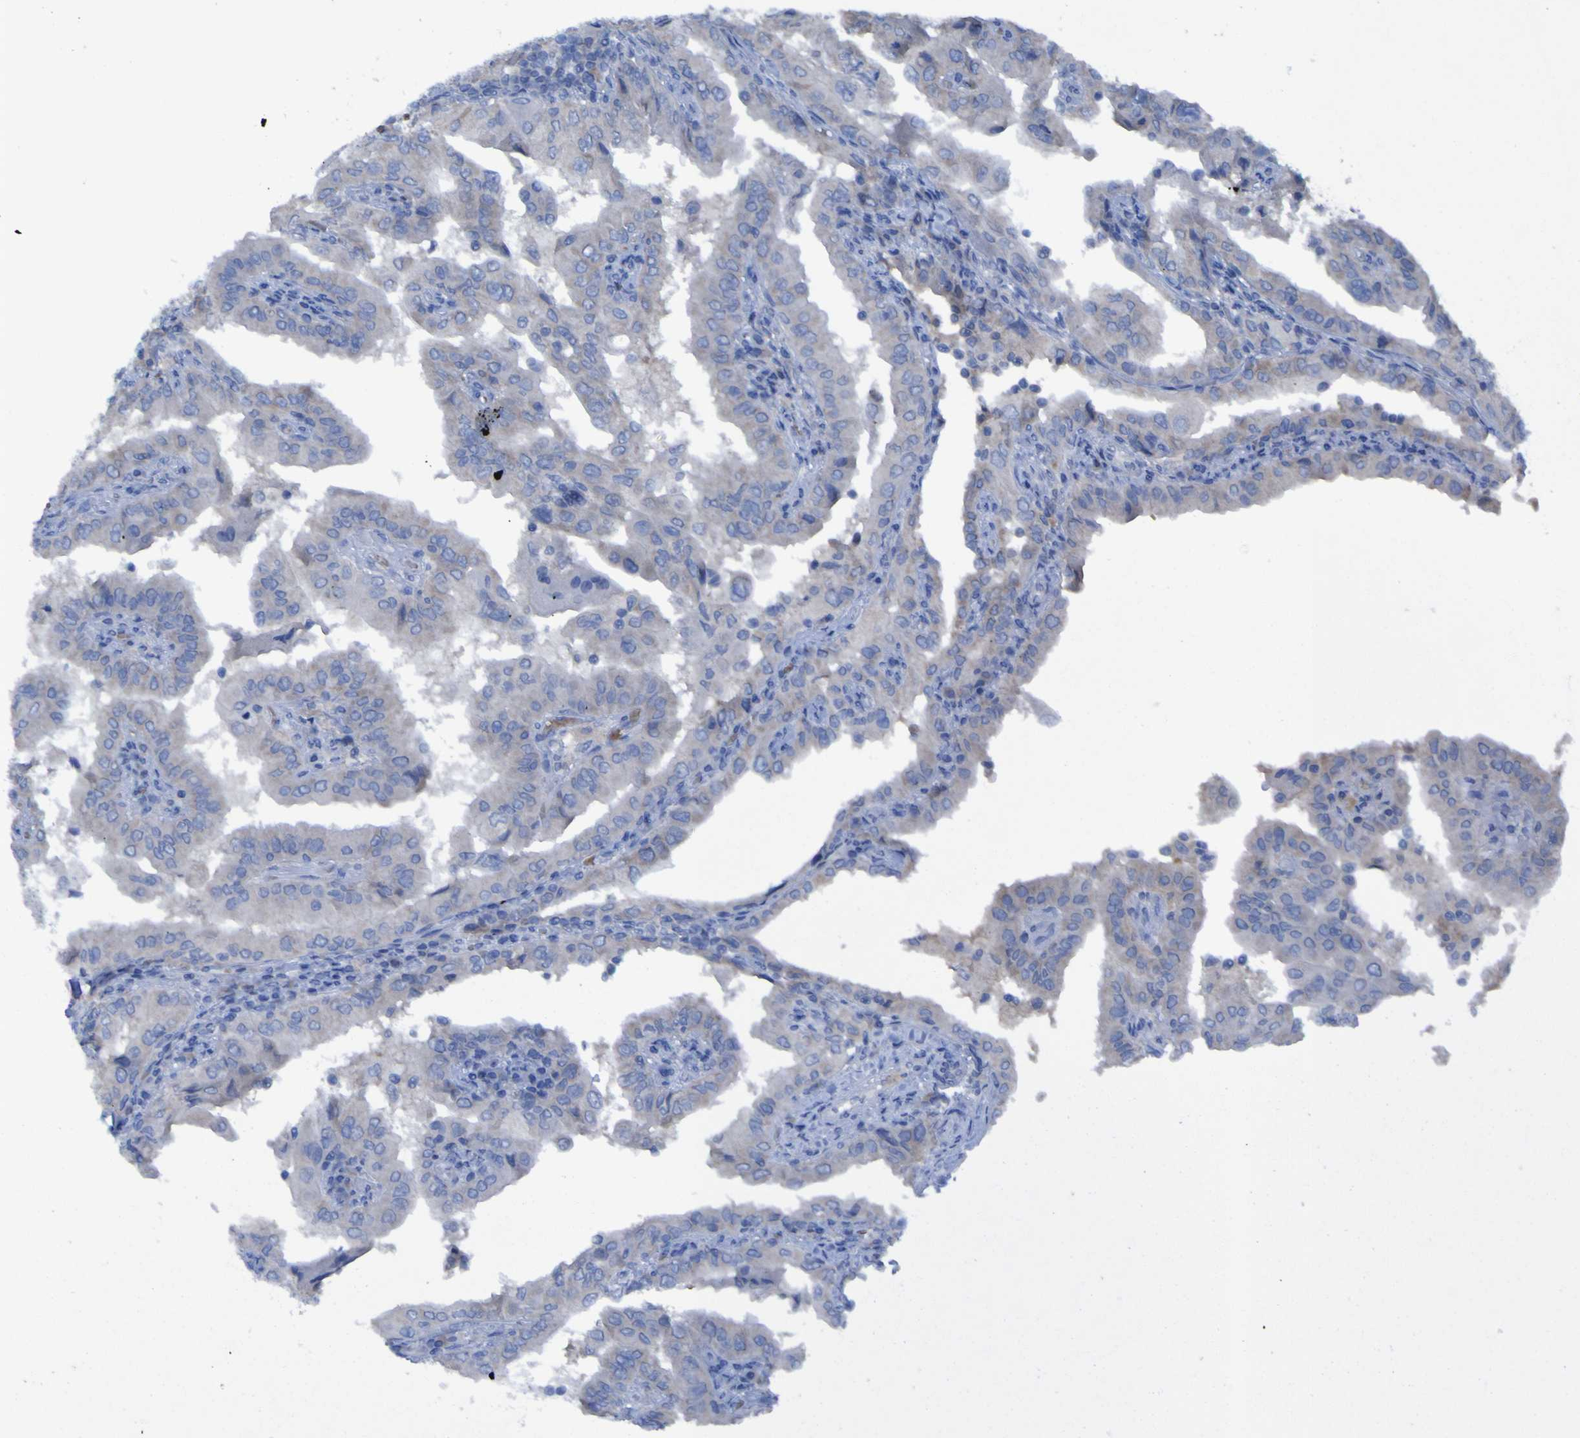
{"staining": {"intensity": "negative", "quantity": "none", "location": "none"}, "tissue": "thyroid cancer", "cell_type": "Tumor cells", "image_type": "cancer", "snomed": [{"axis": "morphology", "description": "Papillary adenocarcinoma, NOS"}, {"axis": "topography", "description": "Thyroid gland"}], "caption": "Protein analysis of thyroid papillary adenocarcinoma displays no significant expression in tumor cells.", "gene": "SGK2", "patient": {"sex": "male", "age": 33}}